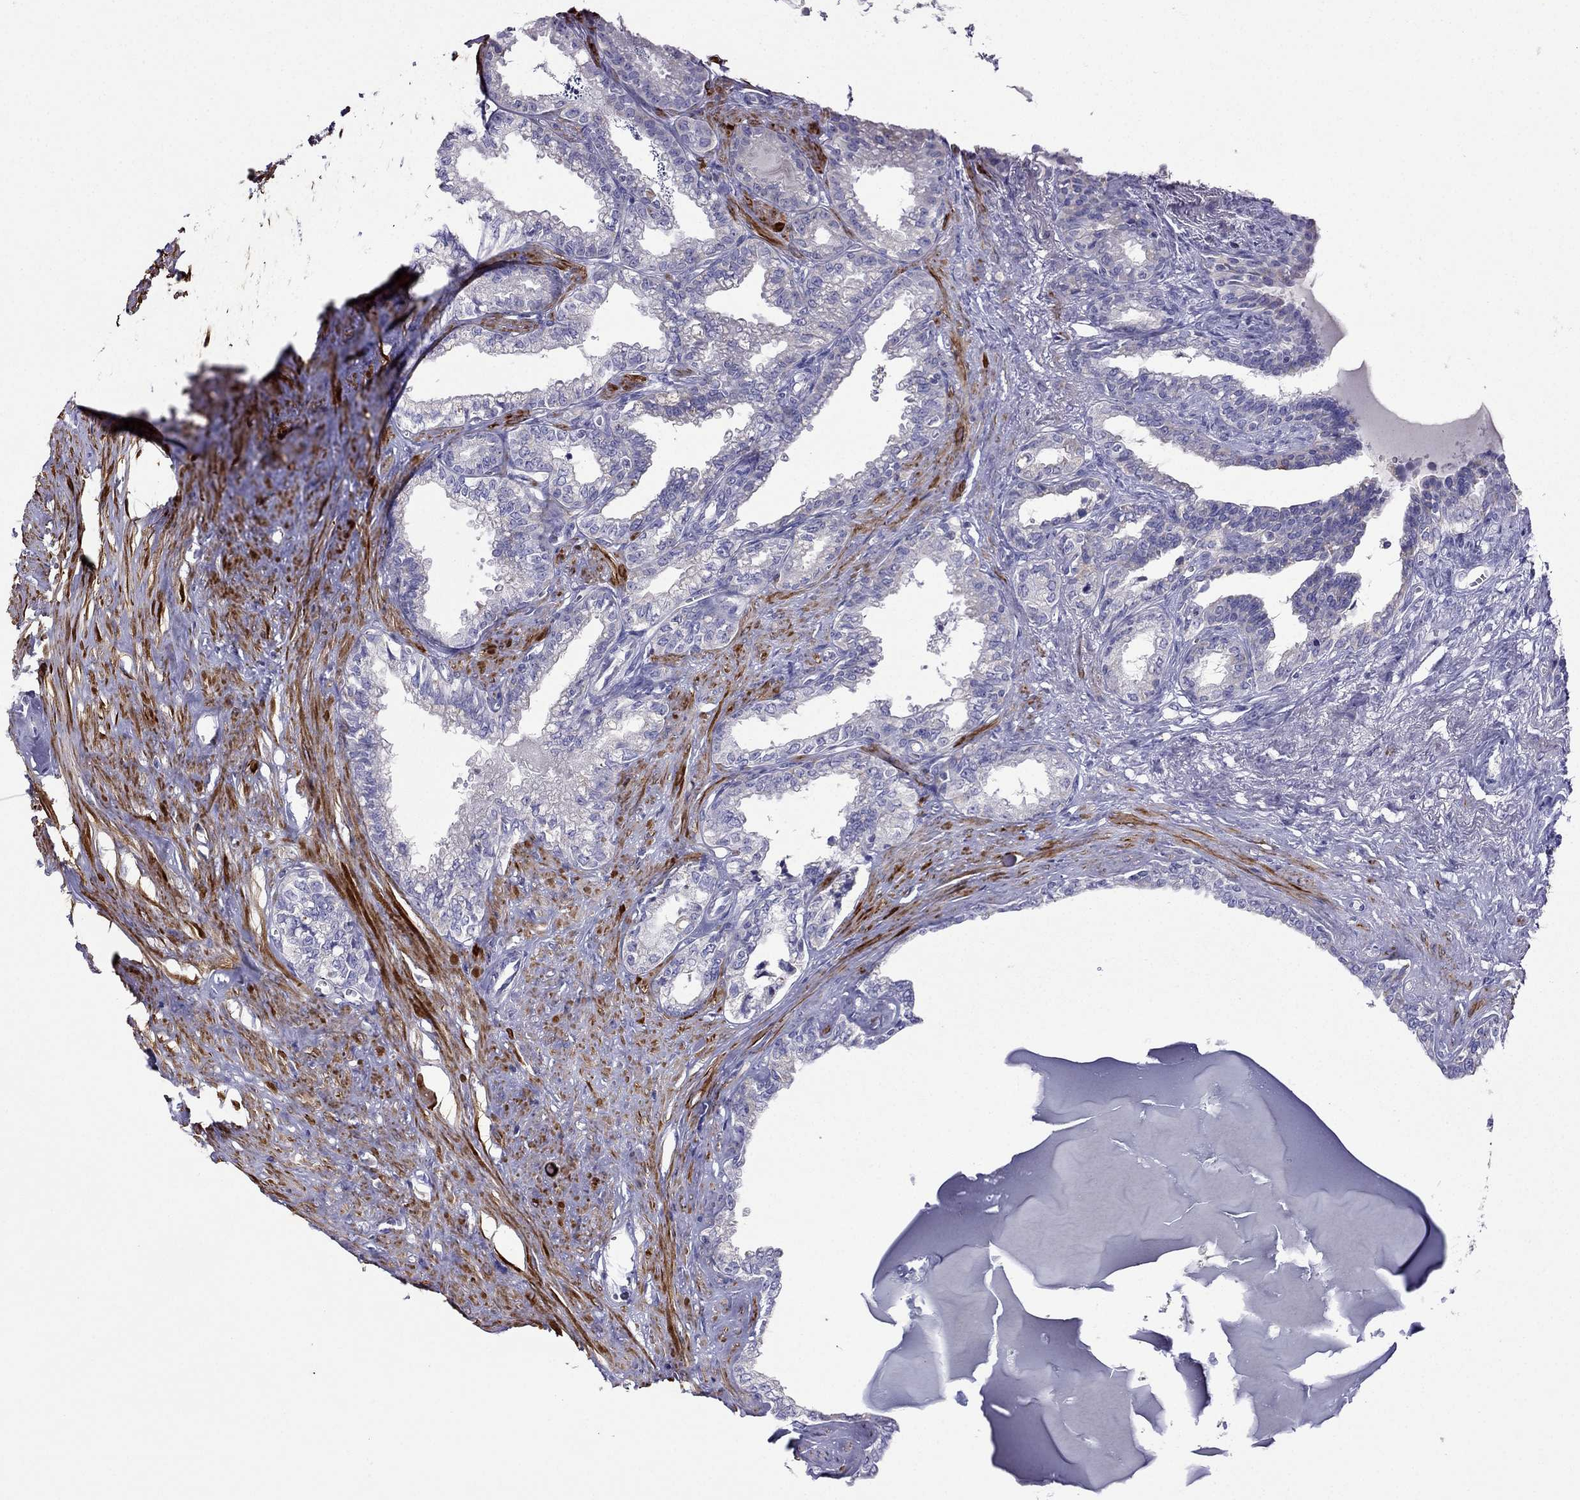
{"staining": {"intensity": "negative", "quantity": "none", "location": "none"}, "tissue": "seminal vesicle", "cell_type": "Glandular cells", "image_type": "normal", "snomed": [{"axis": "morphology", "description": "Normal tissue, NOS"}, {"axis": "morphology", "description": "Urothelial carcinoma, NOS"}, {"axis": "topography", "description": "Urinary bladder"}, {"axis": "topography", "description": "Seminal veicle"}], "caption": "Immunohistochemical staining of benign human seminal vesicle exhibits no significant positivity in glandular cells.", "gene": "DSC1", "patient": {"sex": "male", "age": 76}}